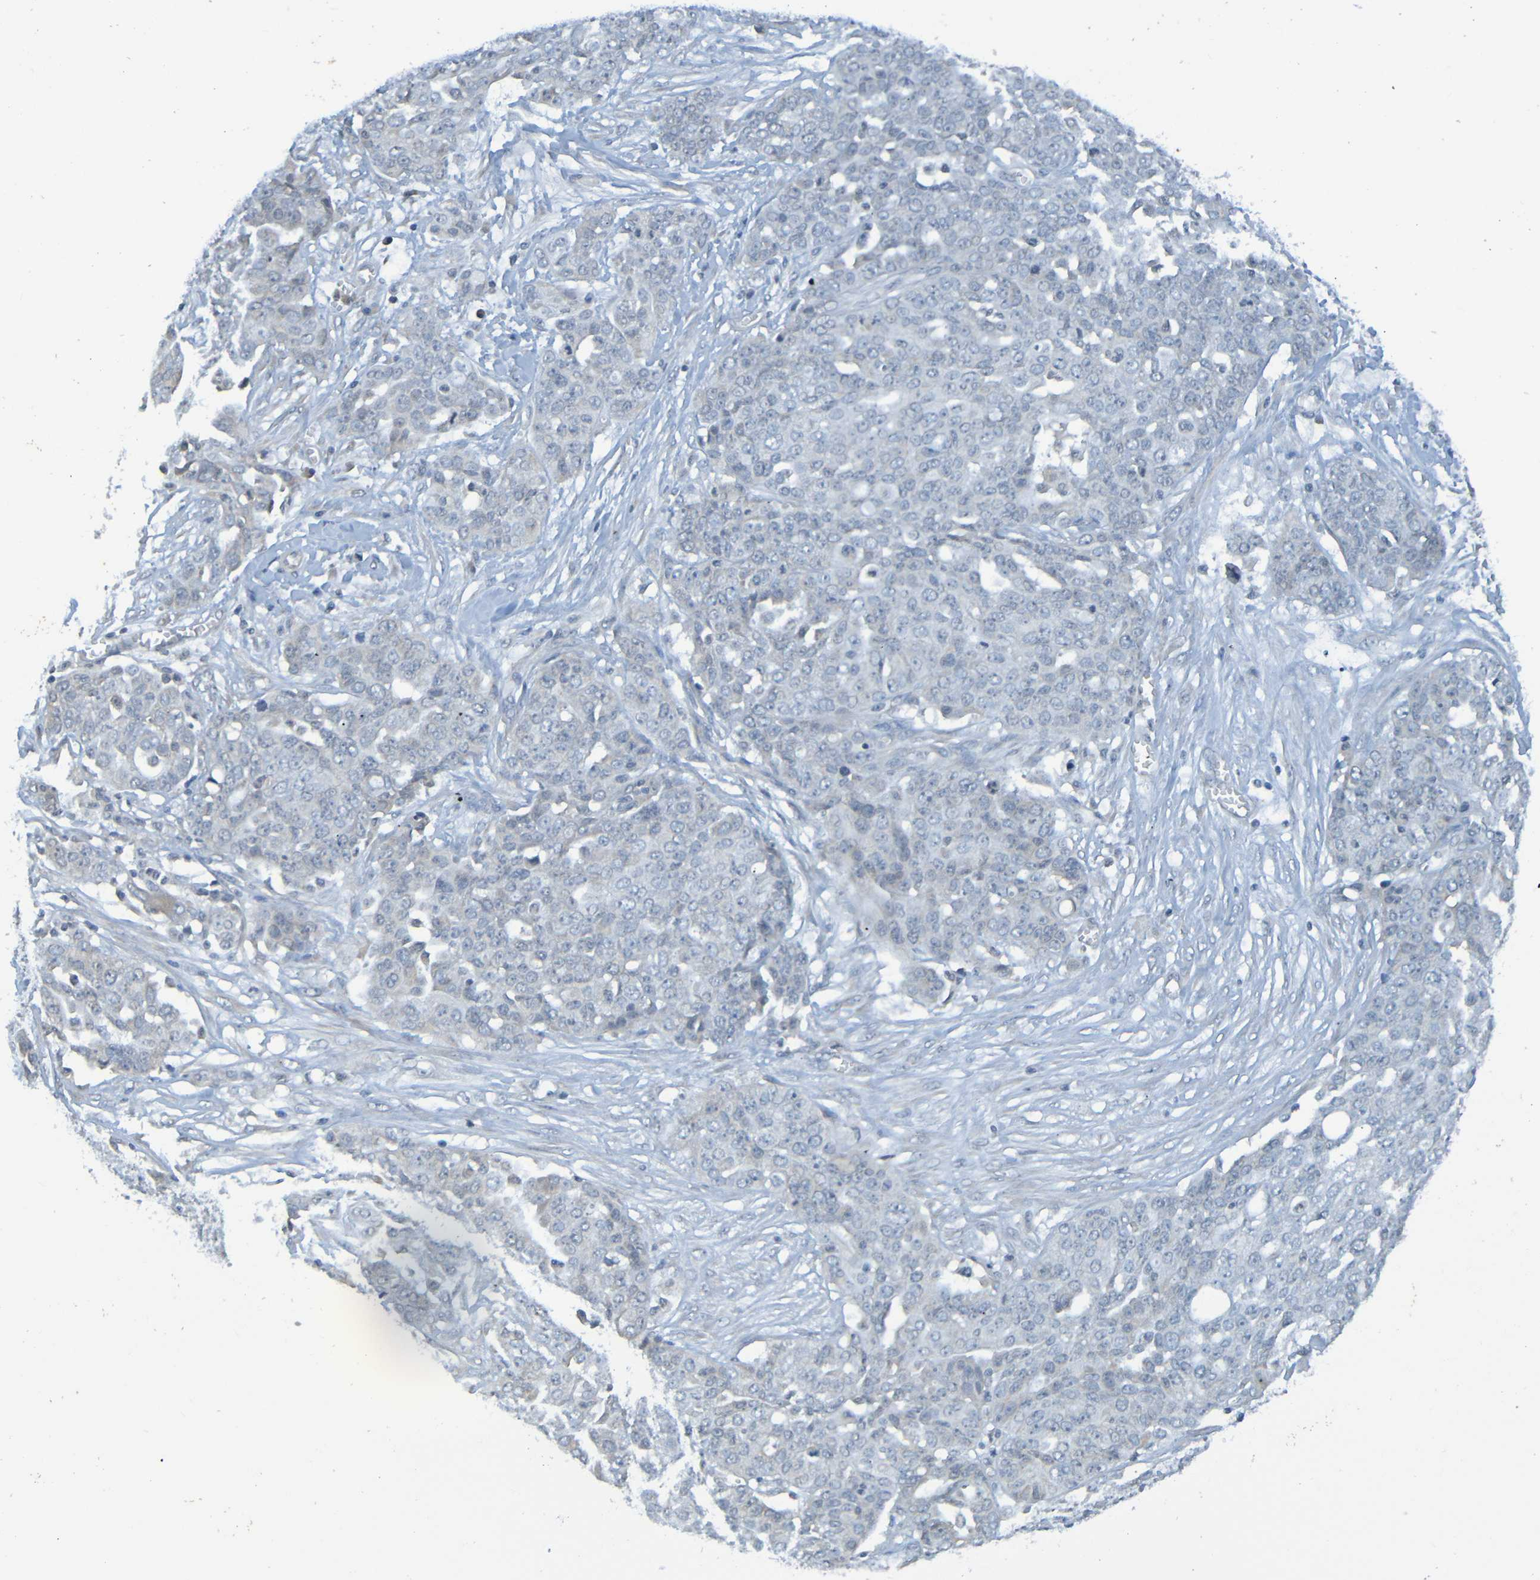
{"staining": {"intensity": "negative", "quantity": "none", "location": "none"}, "tissue": "ovarian cancer", "cell_type": "Tumor cells", "image_type": "cancer", "snomed": [{"axis": "morphology", "description": "Cystadenocarcinoma, serous, NOS"}, {"axis": "topography", "description": "Soft tissue"}, {"axis": "topography", "description": "Ovary"}], "caption": "Tumor cells show no significant expression in ovarian cancer (serous cystadenocarcinoma).", "gene": "C3AR1", "patient": {"sex": "female", "age": 57}}